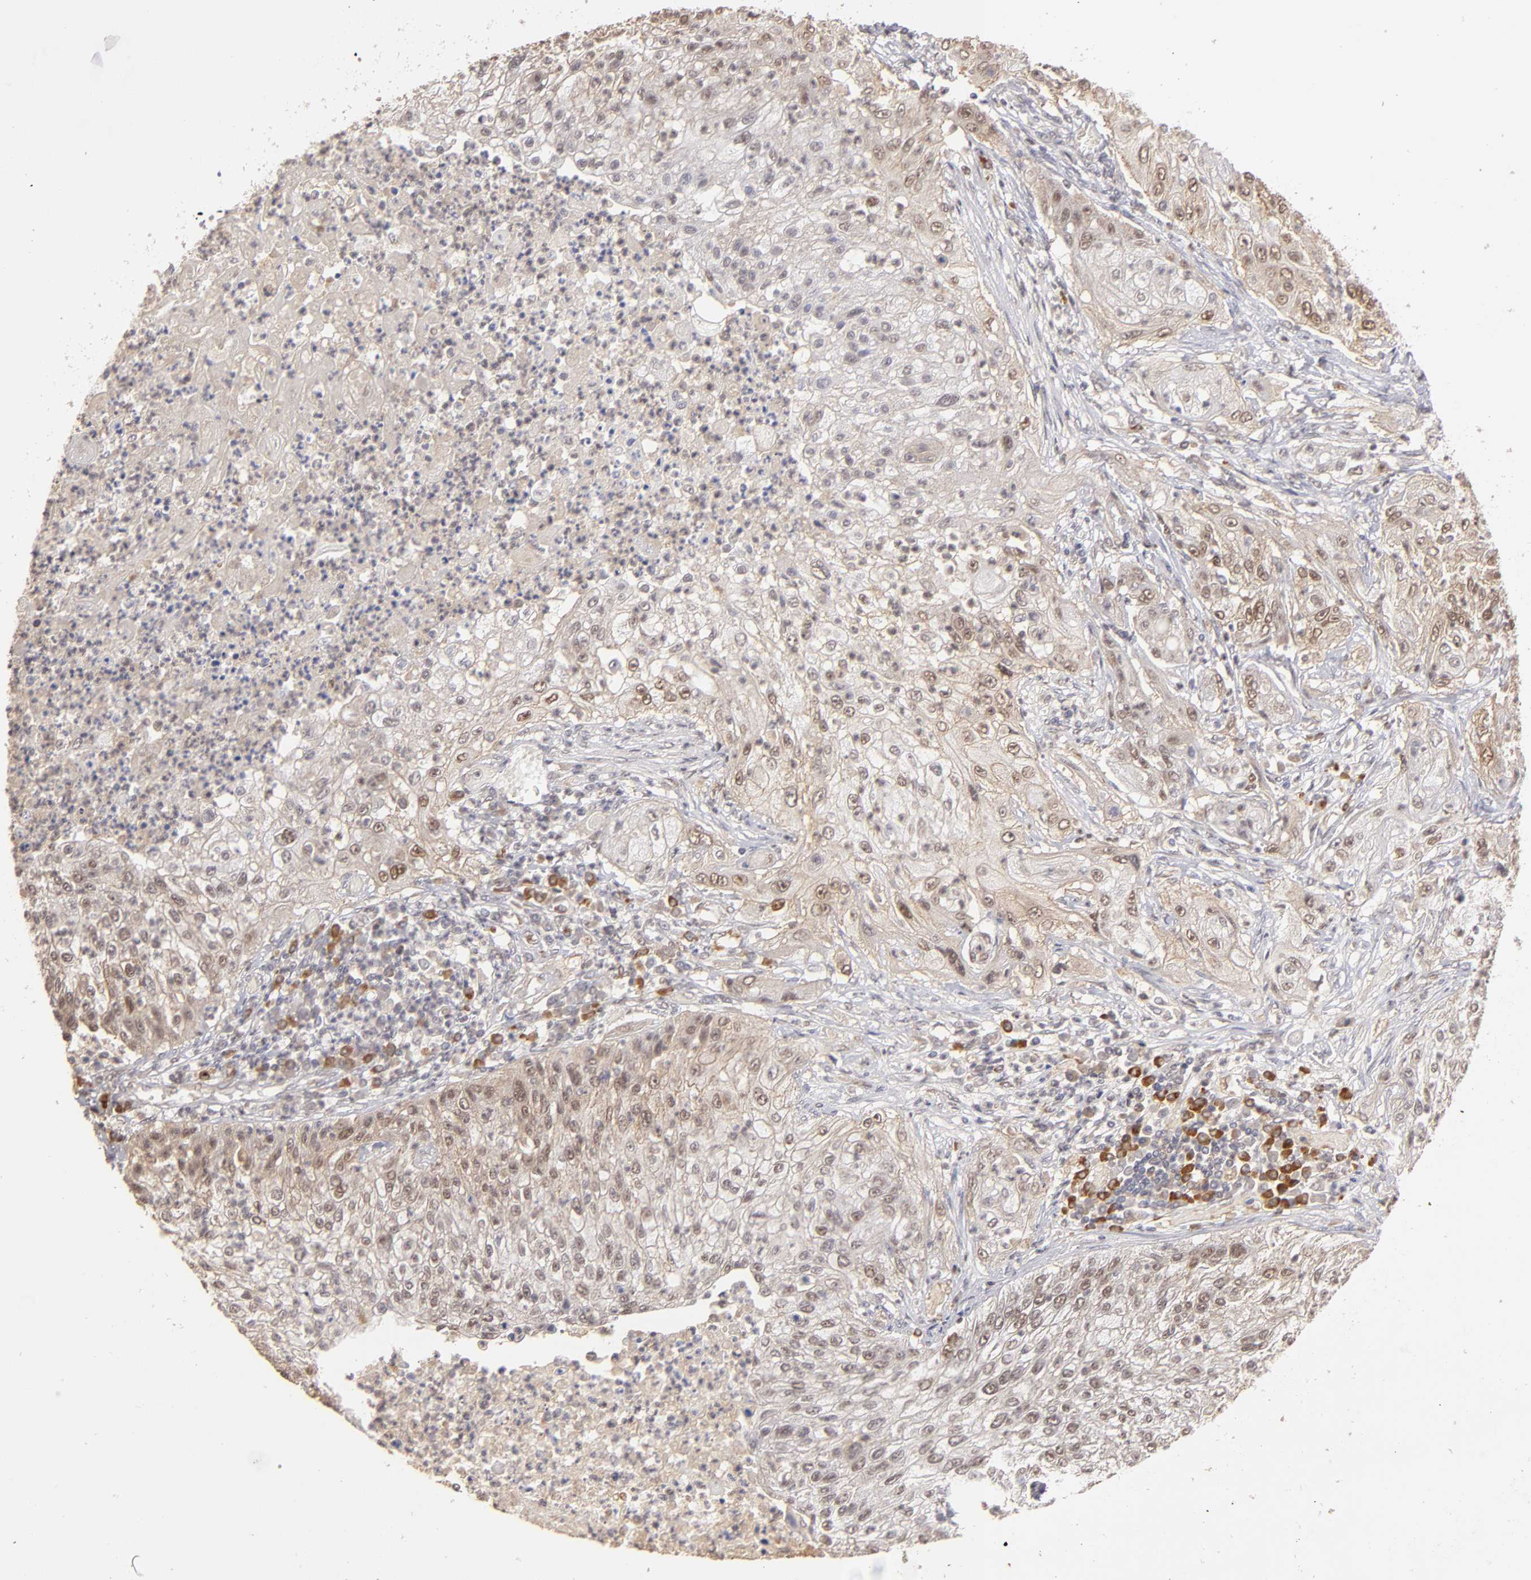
{"staining": {"intensity": "weak", "quantity": "25%-75%", "location": "cytoplasmic/membranous,nuclear"}, "tissue": "lung cancer", "cell_type": "Tumor cells", "image_type": "cancer", "snomed": [{"axis": "morphology", "description": "Inflammation, NOS"}, {"axis": "morphology", "description": "Squamous cell carcinoma, NOS"}, {"axis": "topography", "description": "Lymph node"}, {"axis": "topography", "description": "Soft tissue"}, {"axis": "topography", "description": "Lung"}], "caption": "Human lung squamous cell carcinoma stained with a brown dye demonstrates weak cytoplasmic/membranous and nuclear positive positivity in approximately 25%-75% of tumor cells.", "gene": "NFE2", "patient": {"sex": "male", "age": 66}}